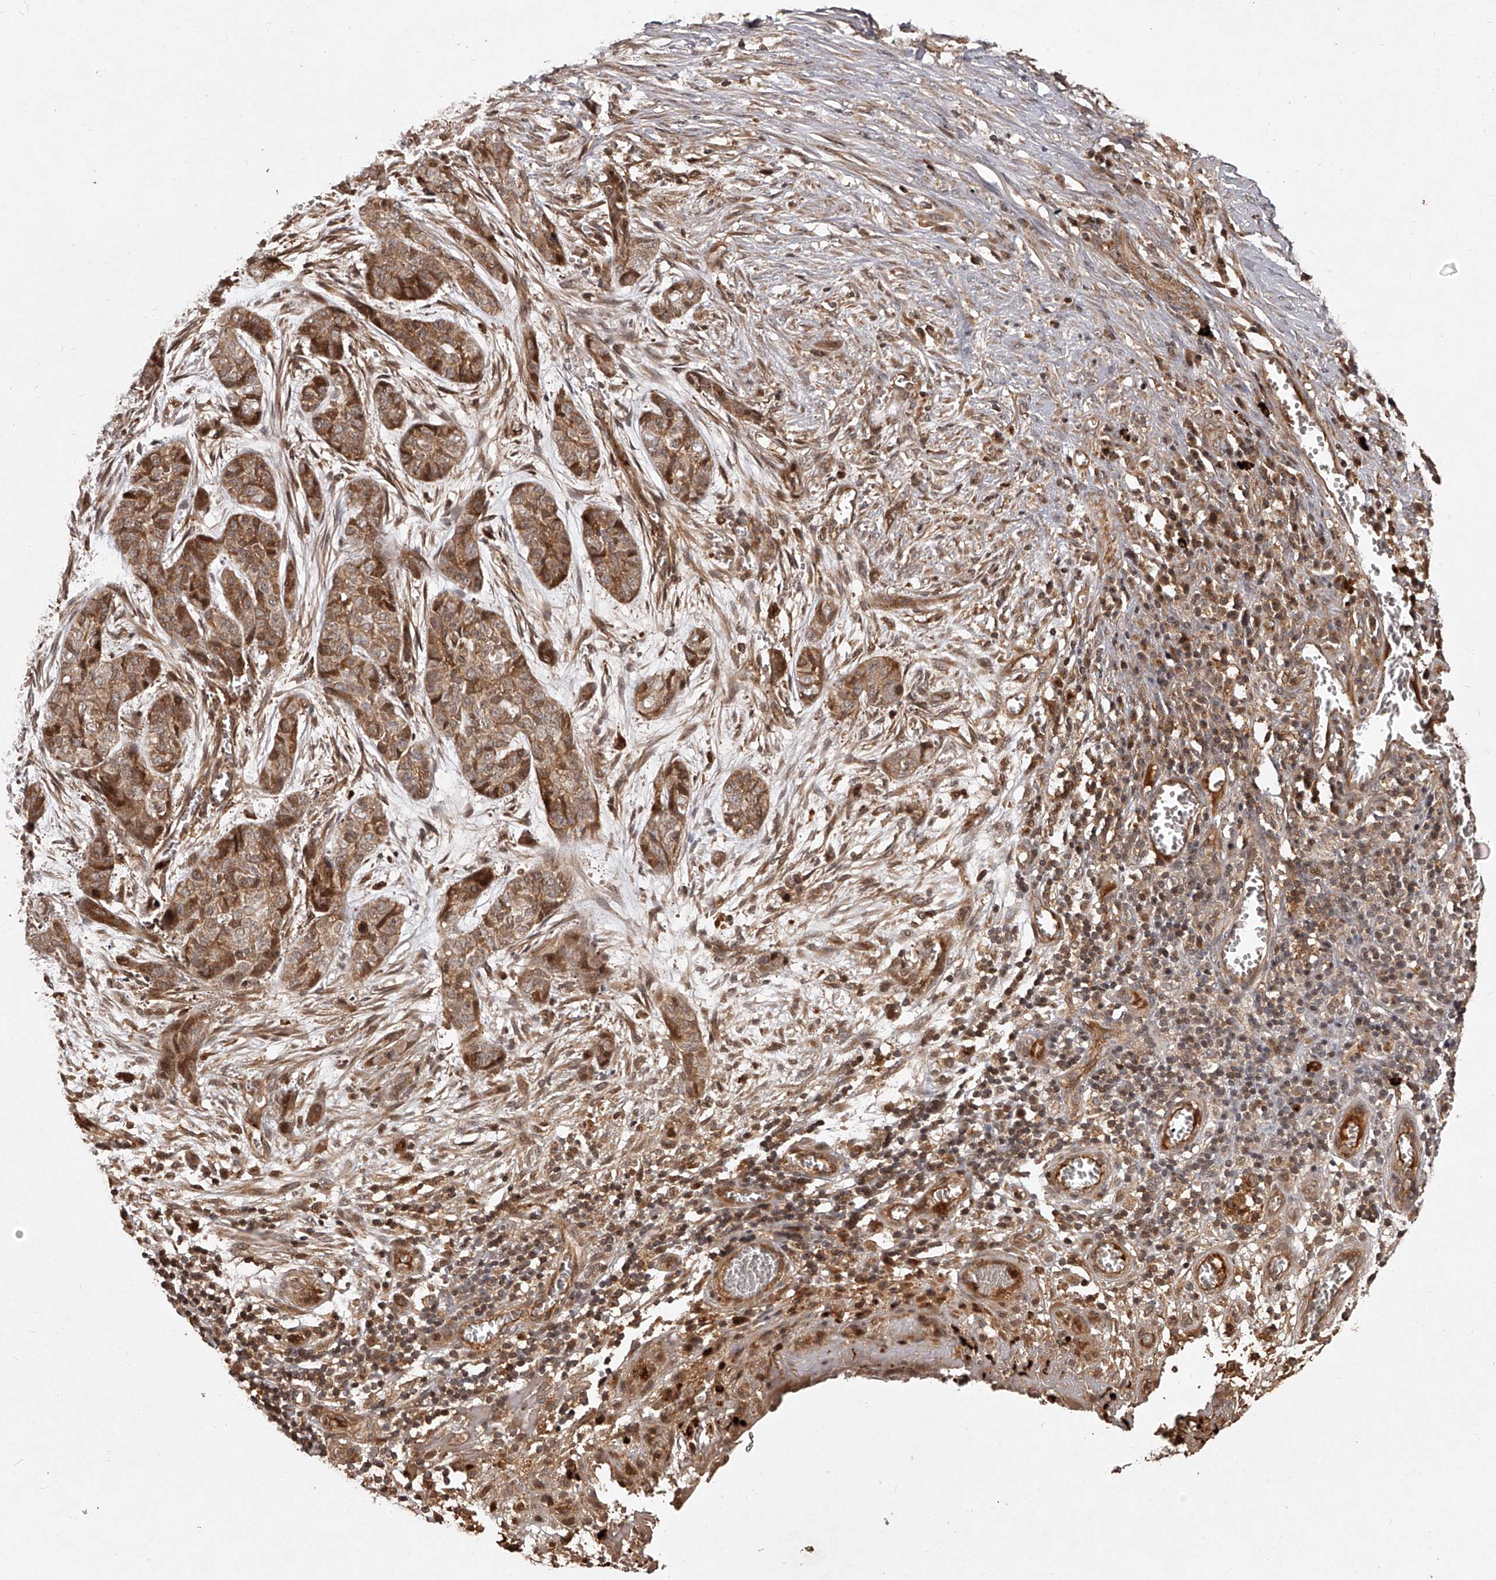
{"staining": {"intensity": "moderate", "quantity": ">75%", "location": "cytoplasmic/membranous"}, "tissue": "skin cancer", "cell_type": "Tumor cells", "image_type": "cancer", "snomed": [{"axis": "morphology", "description": "Basal cell carcinoma"}, {"axis": "topography", "description": "Skin"}], "caption": "A histopathology image of human skin basal cell carcinoma stained for a protein displays moderate cytoplasmic/membranous brown staining in tumor cells. The protein of interest is shown in brown color, while the nuclei are stained blue.", "gene": "CRYZL1", "patient": {"sex": "female", "age": 64}}